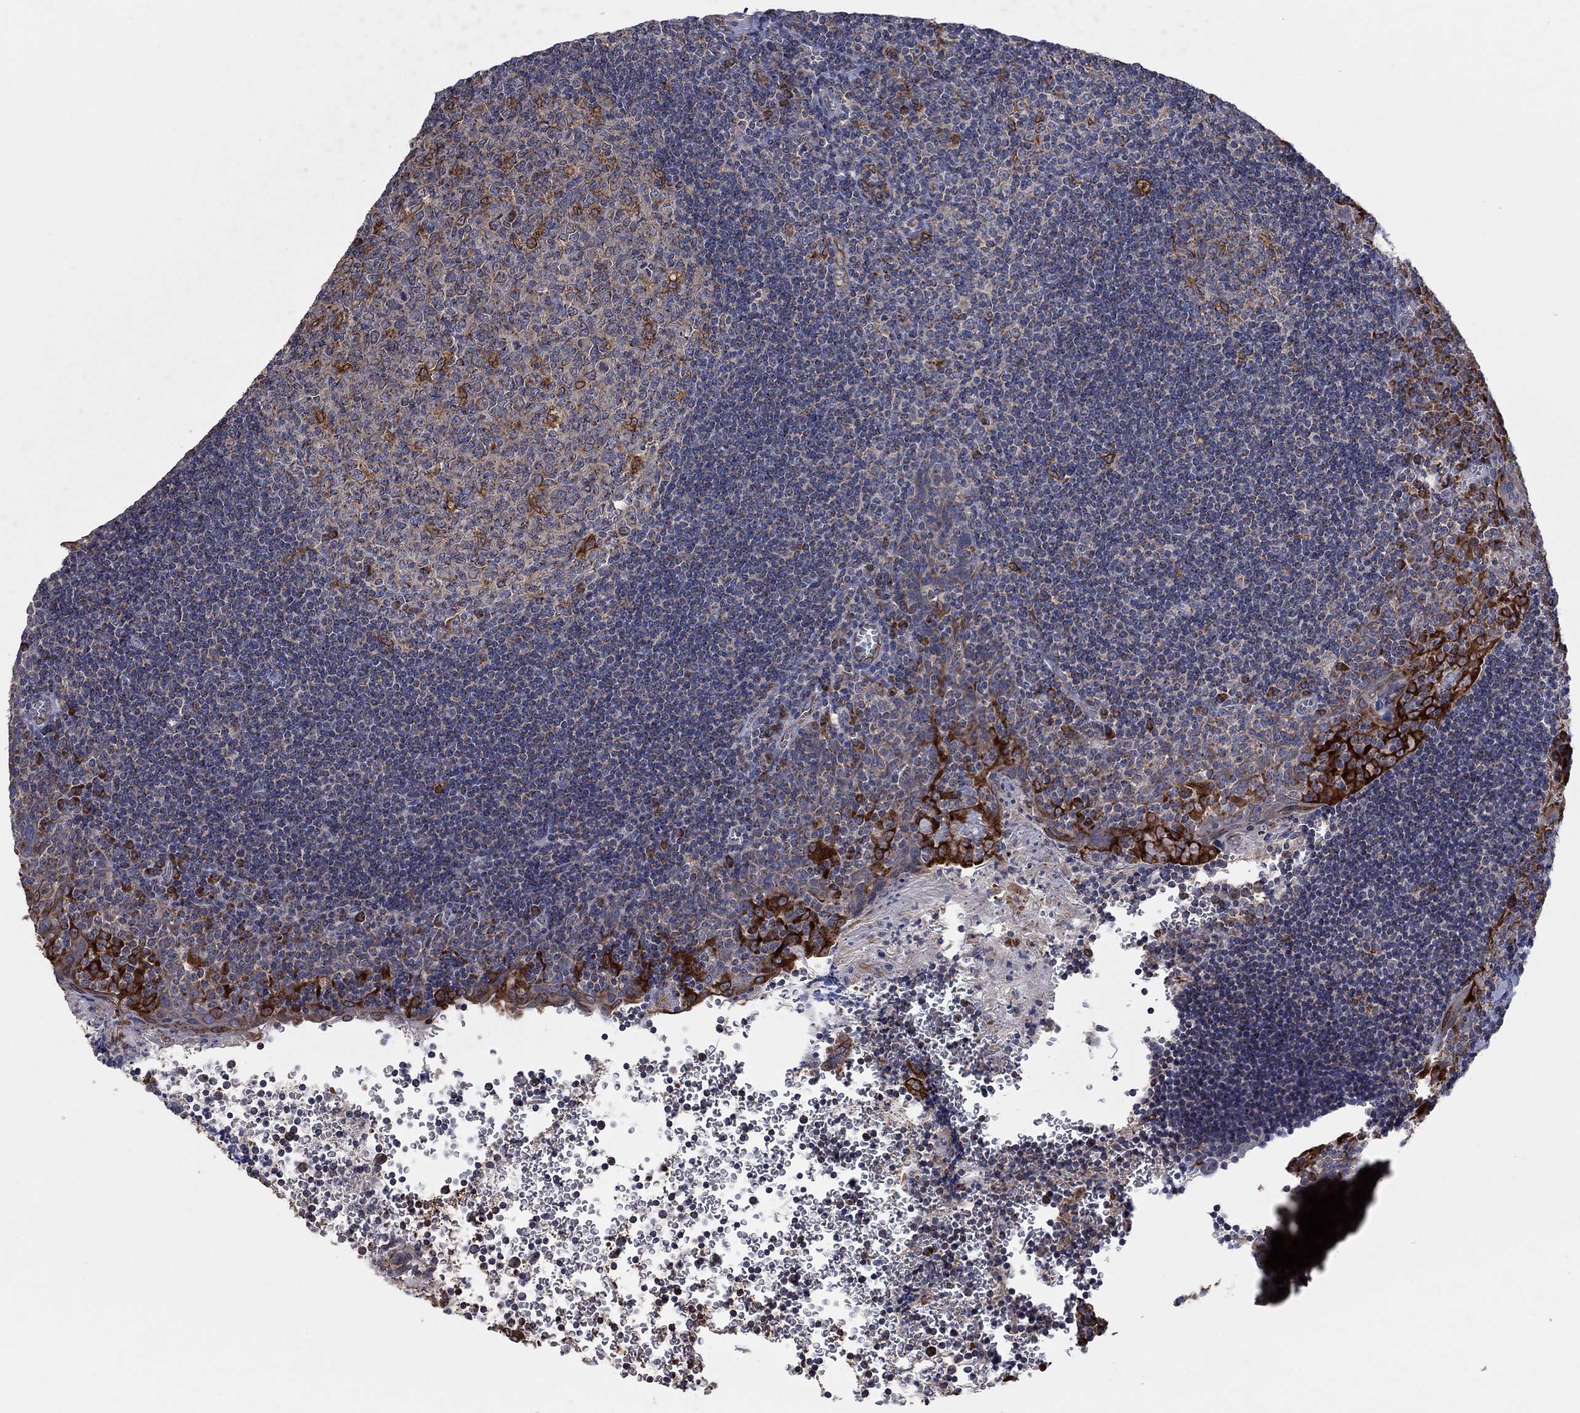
{"staining": {"intensity": "strong", "quantity": "25%-75%", "location": "cytoplasmic/membranous"}, "tissue": "tonsil", "cell_type": "Germinal center cells", "image_type": "normal", "snomed": [{"axis": "morphology", "description": "Normal tissue, NOS"}, {"axis": "morphology", "description": "Inflammation, NOS"}, {"axis": "topography", "description": "Tonsil"}], "caption": "Brown immunohistochemical staining in normal human tonsil exhibits strong cytoplasmic/membranous expression in about 25%-75% of germinal center cells.", "gene": "NCEH1", "patient": {"sex": "female", "age": 31}}